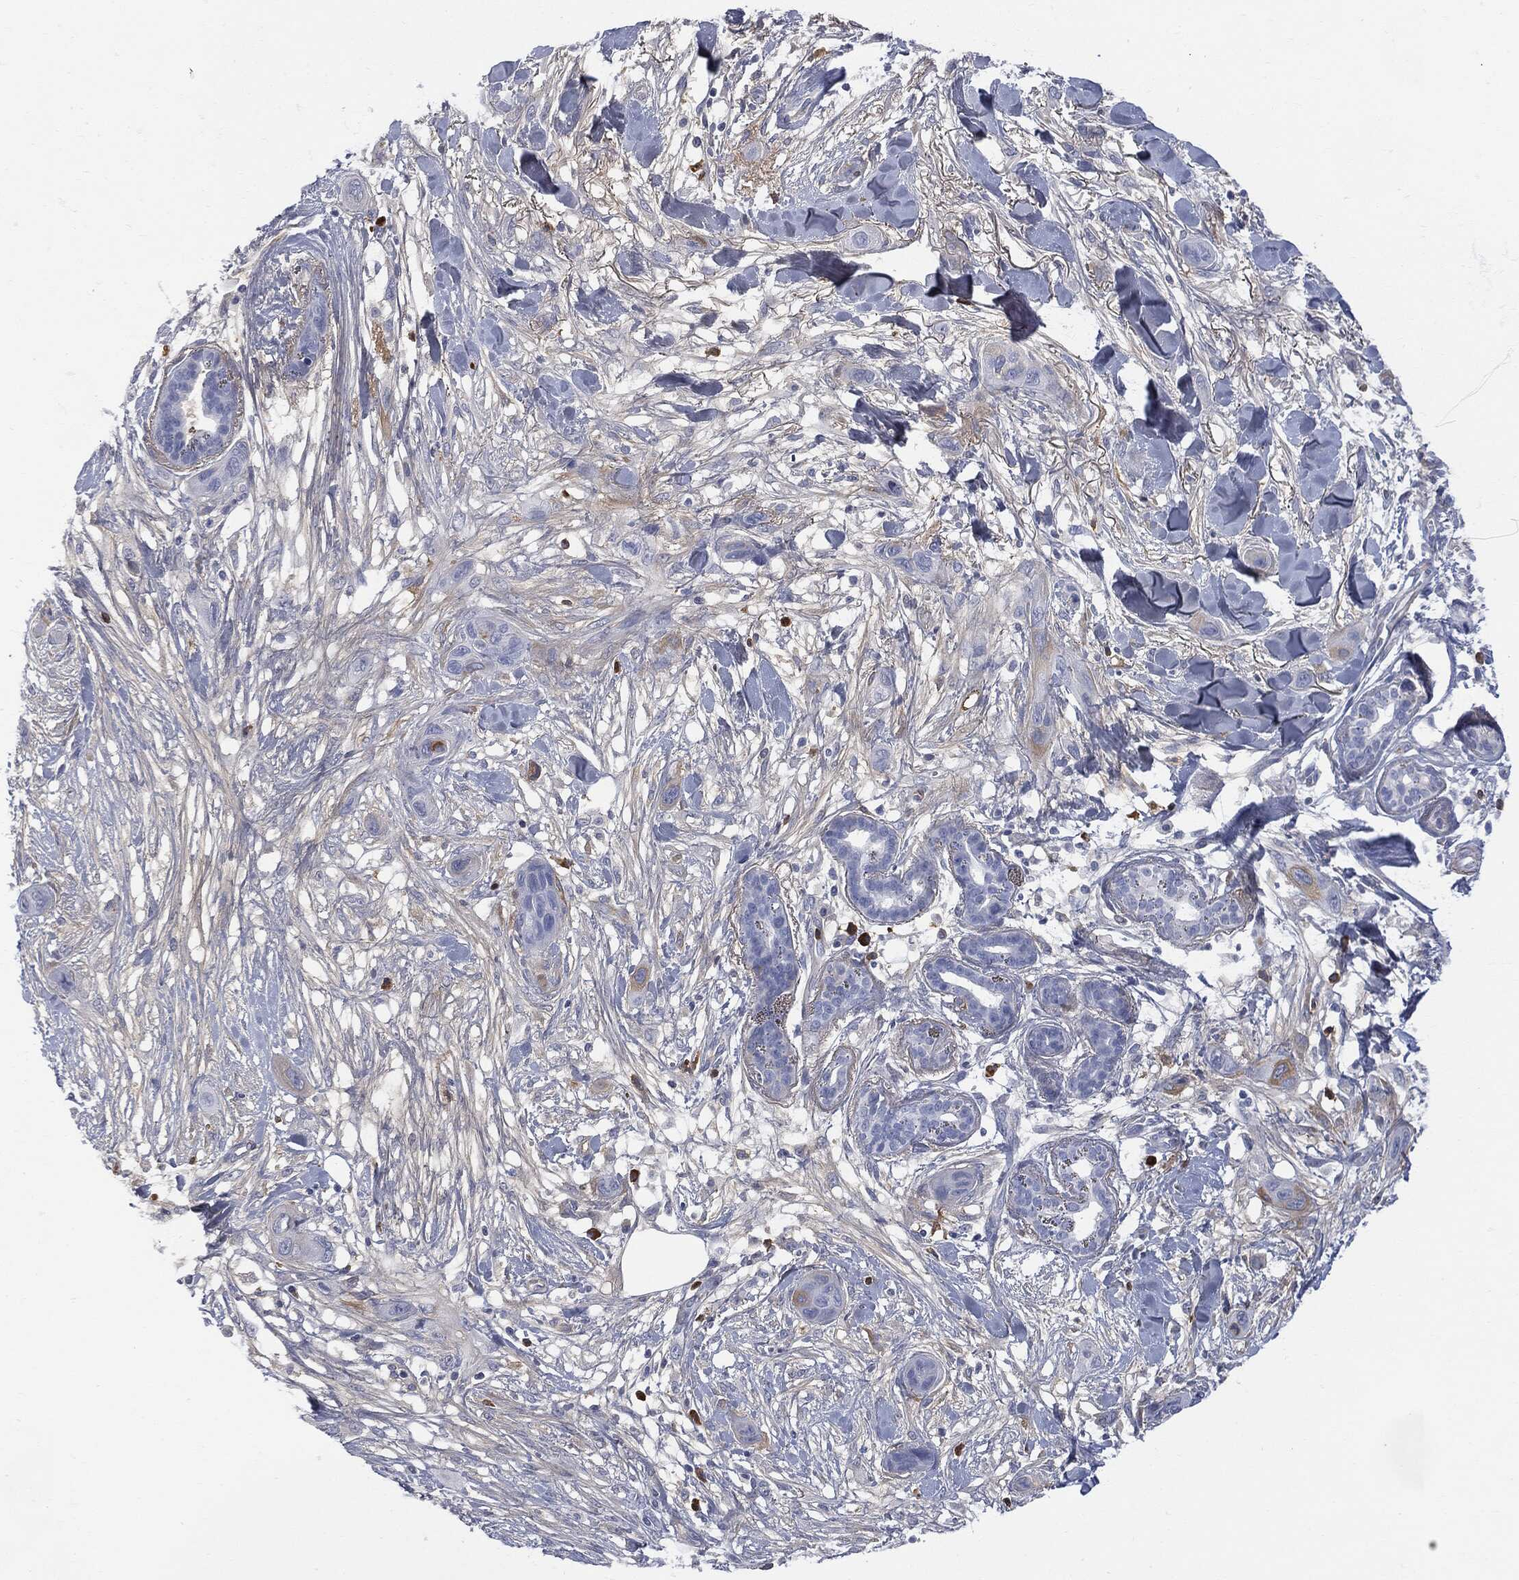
{"staining": {"intensity": "negative", "quantity": "none", "location": "none"}, "tissue": "skin cancer", "cell_type": "Tumor cells", "image_type": "cancer", "snomed": [{"axis": "morphology", "description": "Squamous cell carcinoma, NOS"}, {"axis": "topography", "description": "Skin"}], "caption": "This is an immunohistochemistry (IHC) micrograph of skin cancer (squamous cell carcinoma). There is no expression in tumor cells.", "gene": "BTK", "patient": {"sex": "male", "age": 78}}